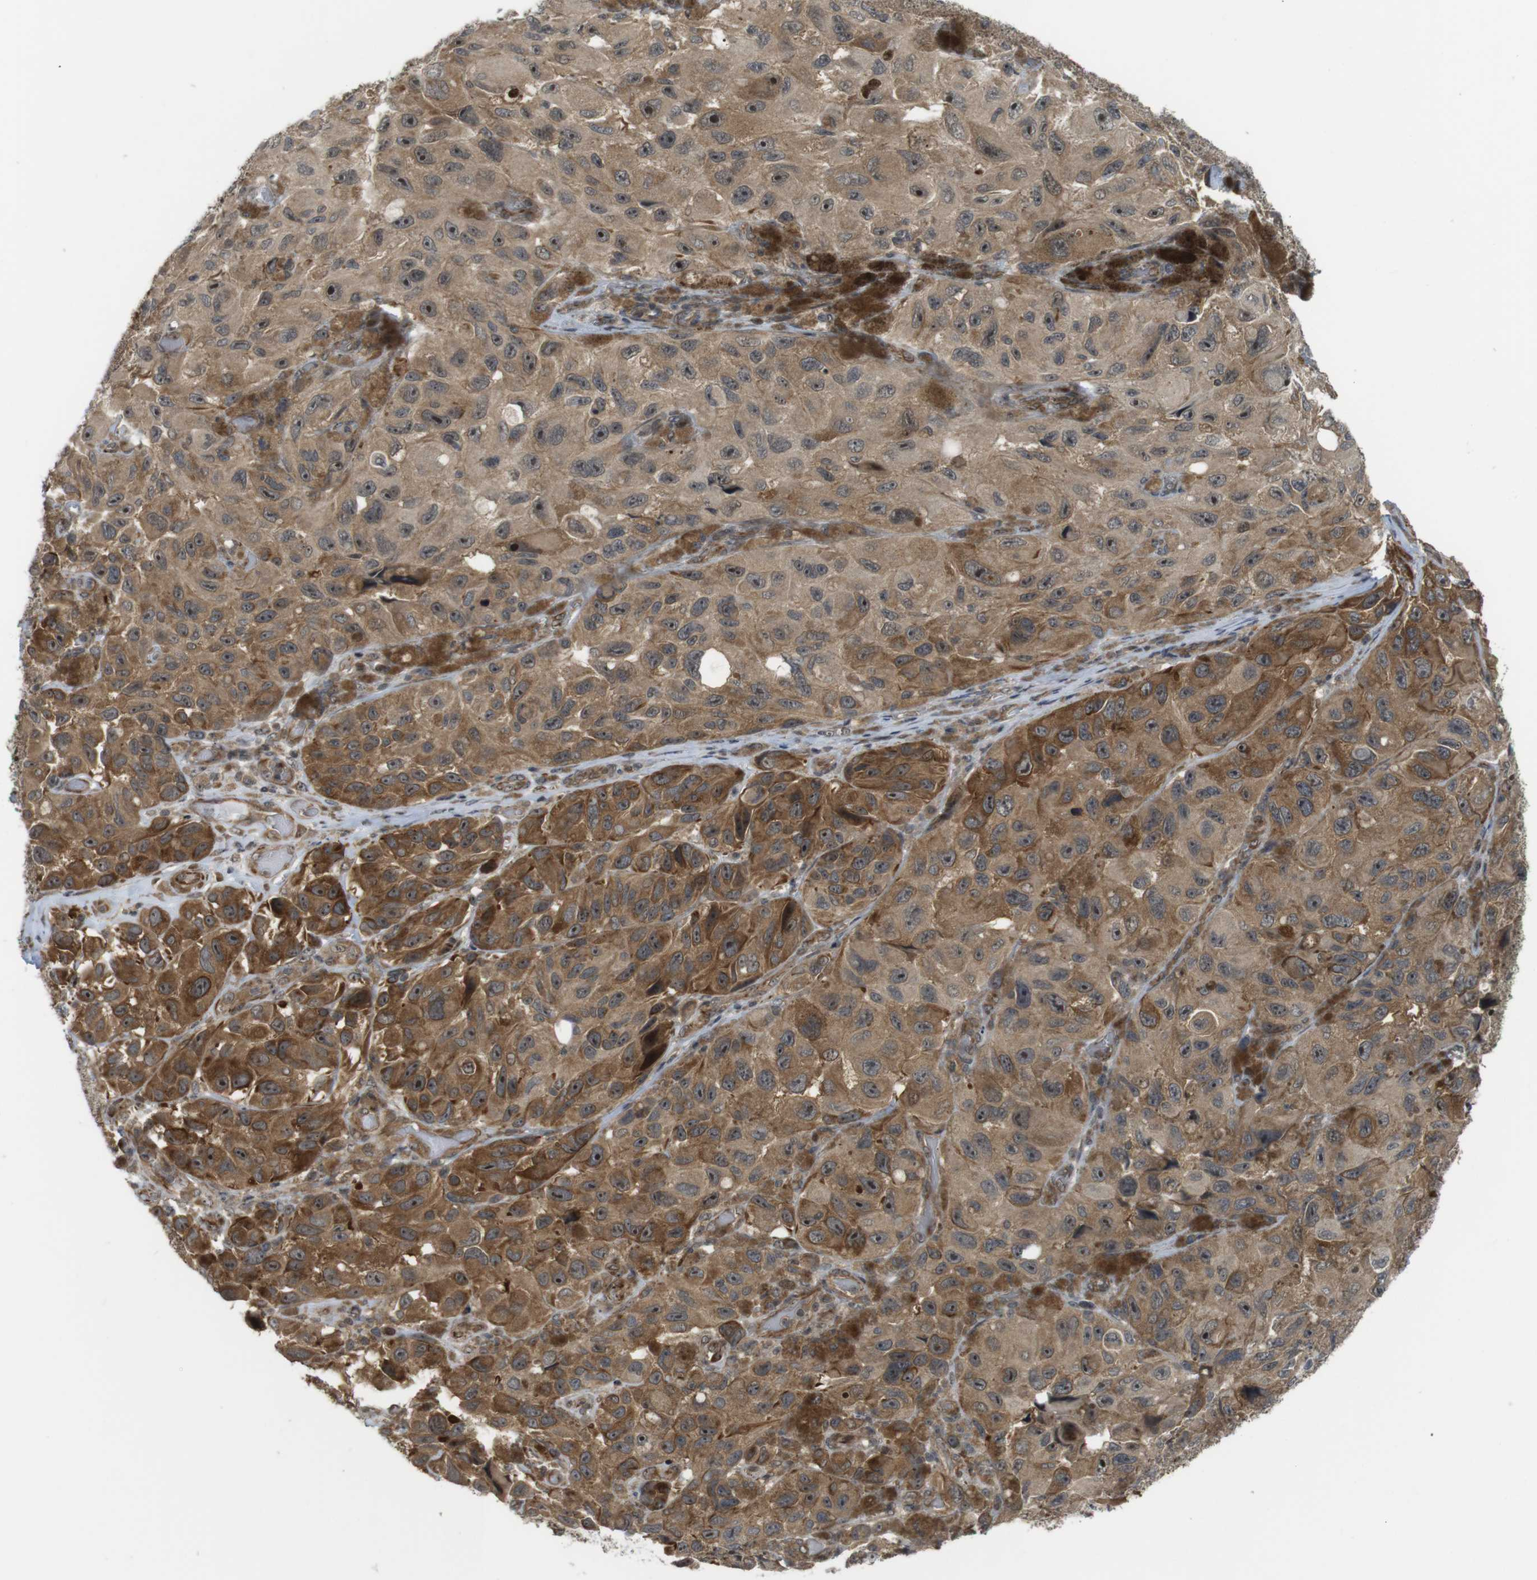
{"staining": {"intensity": "strong", "quantity": ">75%", "location": "cytoplasmic/membranous"}, "tissue": "melanoma", "cell_type": "Tumor cells", "image_type": "cancer", "snomed": [{"axis": "morphology", "description": "Malignant melanoma, NOS"}, {"axis": "topography", "description": "Skin"}], "caption": "This micrograph displays melanoma stained with IHC to label a protein in brown. The cytoplasmic/membranous of tumor cells show strong positivity for the protein. Nuclei are counter-stained blue.", "gene": "CC2D1A", "patient": {"sex": "female", "age": 73}}